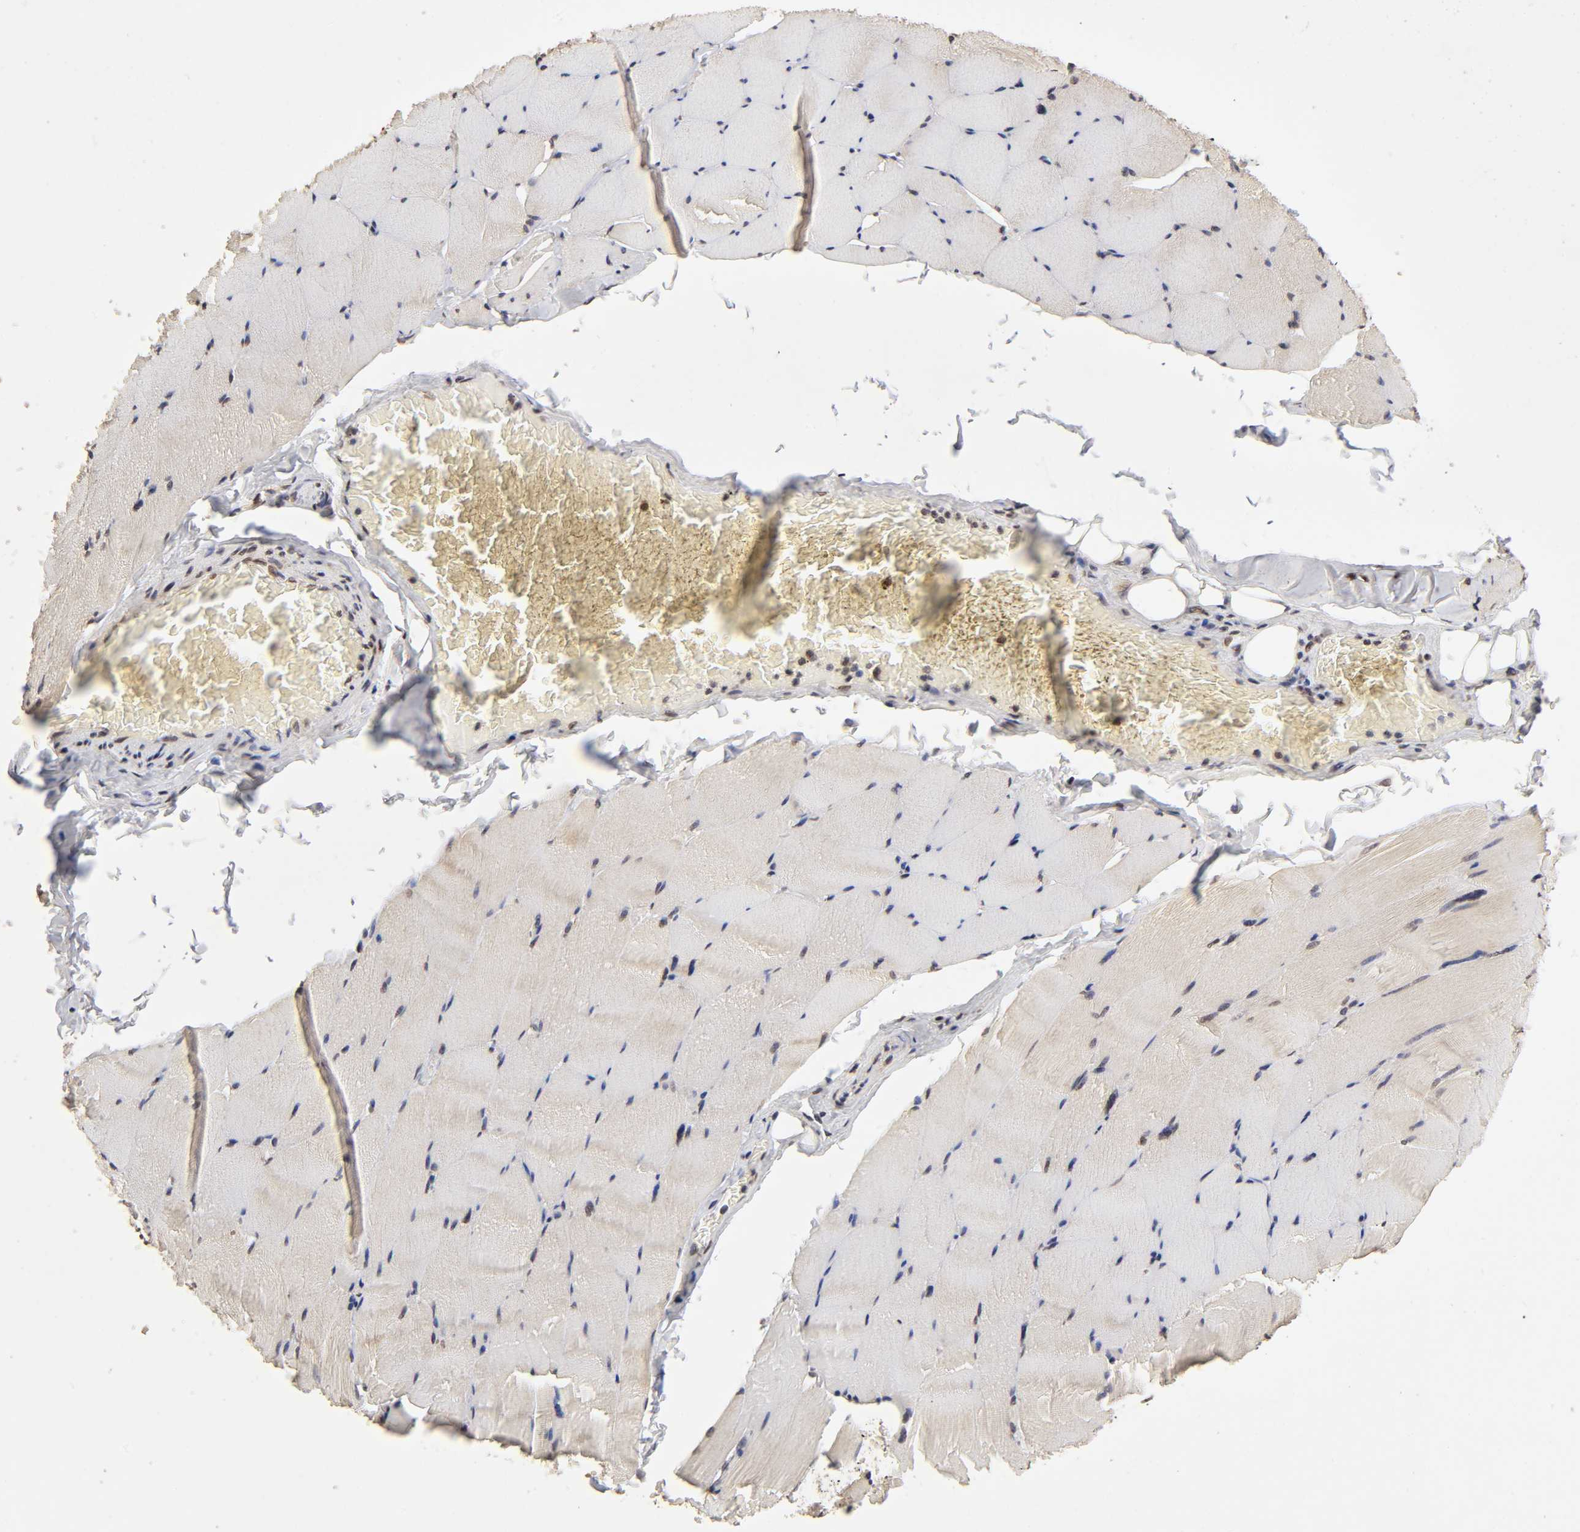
{"staining": {"intensity": "moderate", "quantity": ">75%", "location": "cytoplasmic/membranous,nuclear"}, "tissue": "skeletal muscle", "cell_type": "Myocytes", "image_type": "normal", "snomed": [{"axis": "morphology", "description": "Normal tissue, NOS"}, {"axis": "topography", "description": "Skeletal muscle"}], "caption": "A brown stain highlights moderate cytoplasmic/membranous,nuclear positivity of a protein in myocytes of benign human skeletal muscle. (DAB IHC with brightfield microscopy, high magnification).", "gene": "MLLT6", "patient": {"sex": "male", "age": 62}}